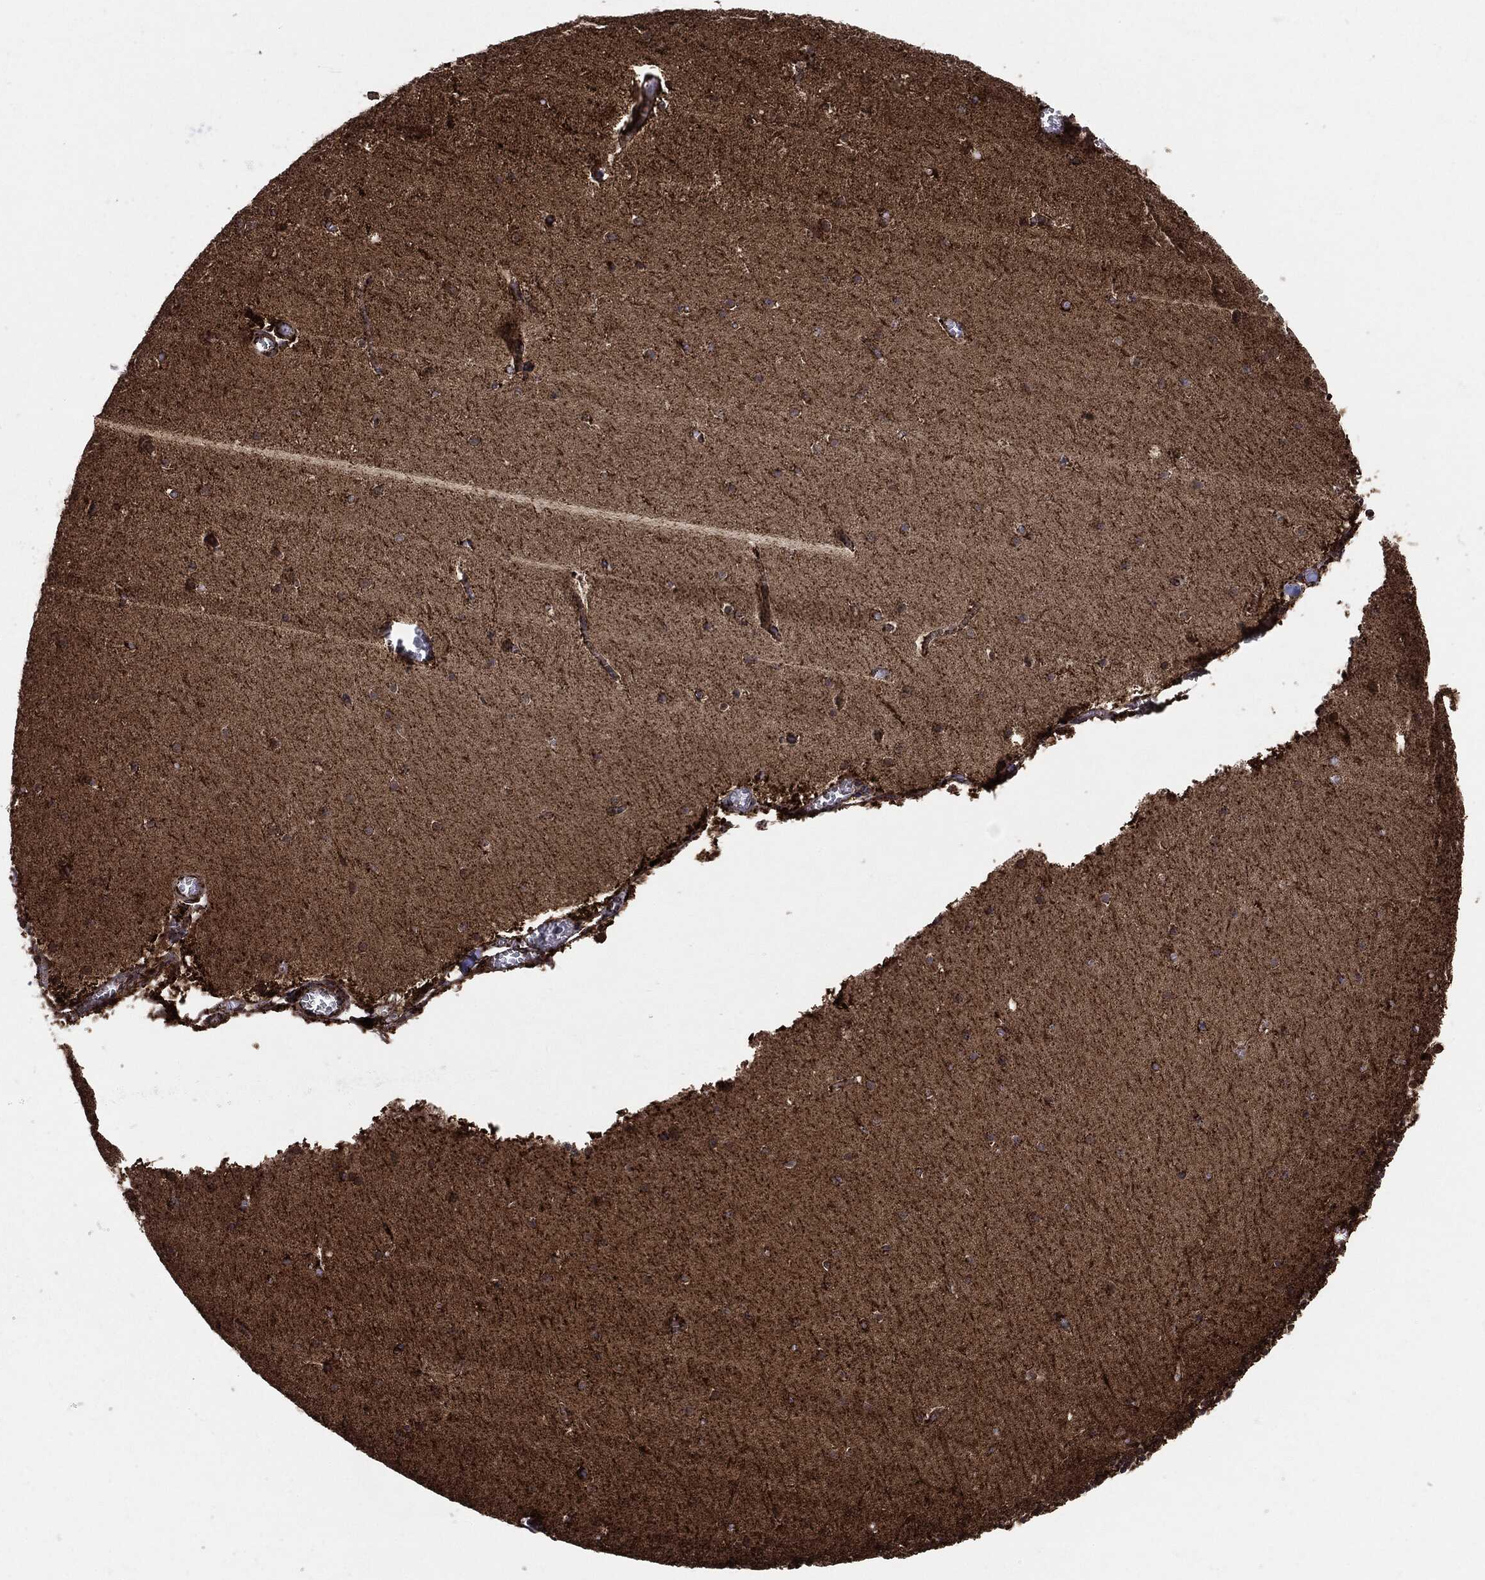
{"staining": {"intensity": "negative", "quantity": "none", "location": "none"}, "tissue": "cerebellum", "cell_type": "Cells in granular layer", "image_type": "normal", "snomed": [{"axis": "morphology", "description": "Normal tissue, NOS"}, {"axis": "topography", "description": "Cerebellum"}], "caption": "There is no significant expression in cells in granular layer of cerebellum. The staining was performed using DAB to visualize the protein expression in brown, while the nuclei were stained in blue with hematoxylin (Magnification: 20x).", "gene": "MAP2K1", "patient": {"sex": "female", "age": 28}}